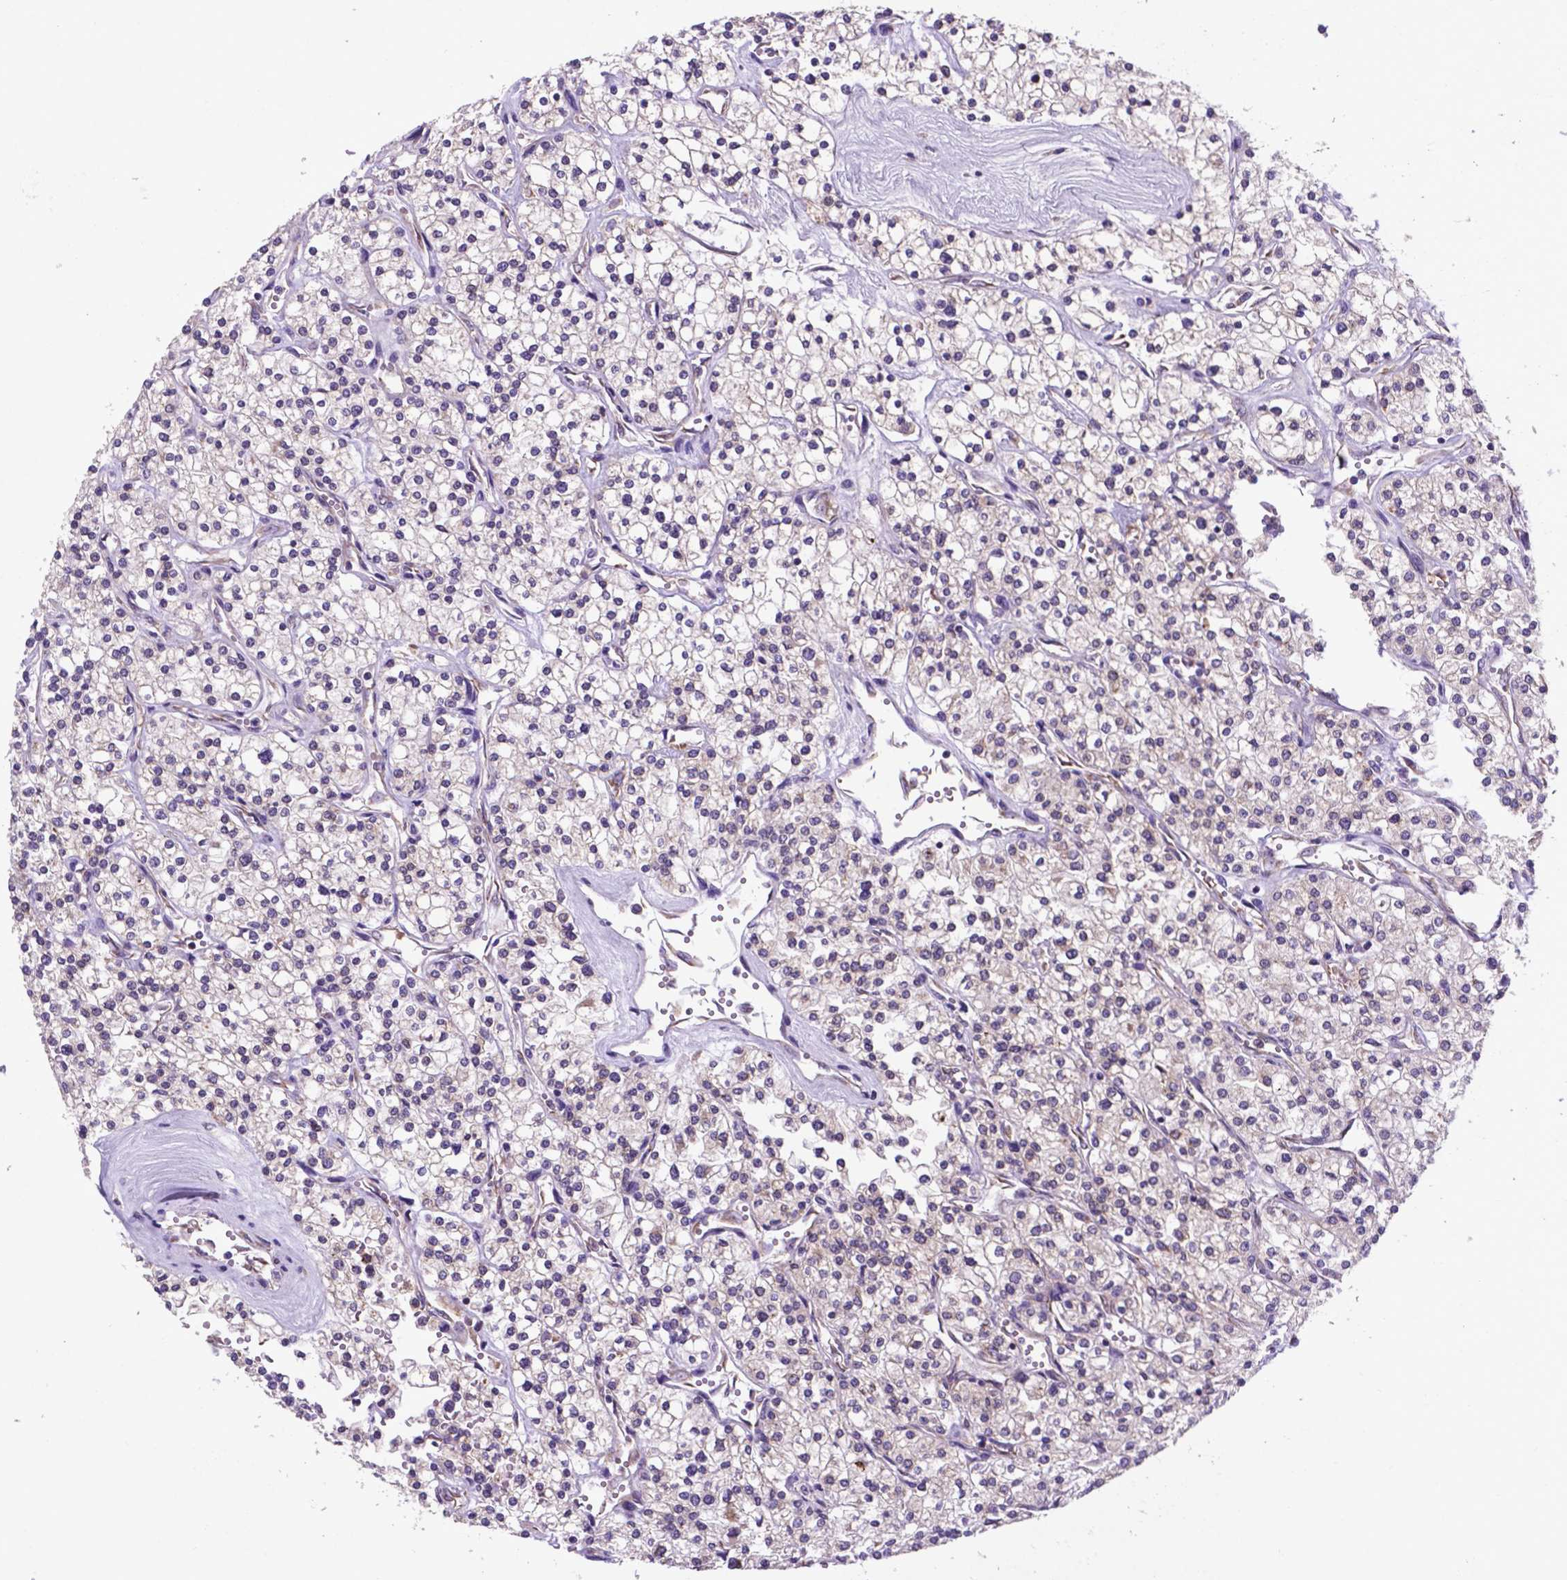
{"staining": {"intensity": "negative", "quantity": "none", "location": "none"}, "tissue": "renal cancer", "cell_type": "Tumor cells", "image_type": "cancer", "snomed": [{"axis": "morphology", "description": "Adenocarcinoma, NOS"}, {"axis": "topography", "description": "Kidney"}], "caption": "A micrograph of human renal cancer (adenocarcinoma) is negative for staining in tumor cells.", "gene": "WDR83OS", "patient": {"sex": "male", "age": 80}}